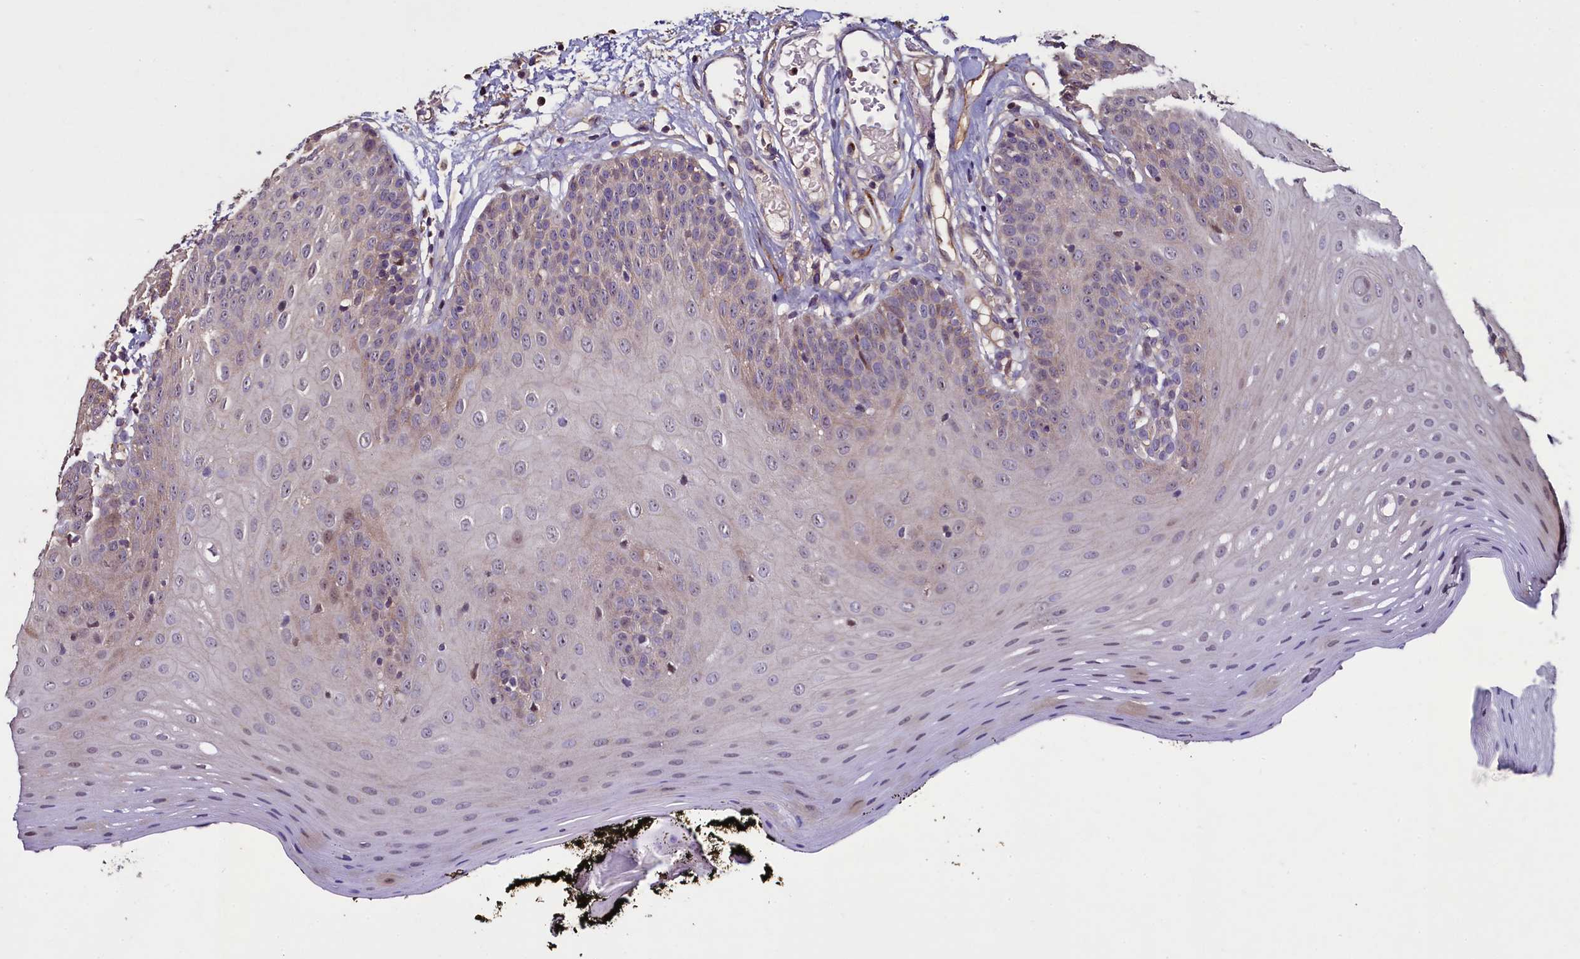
{"staining": {"intensity": "weak", "quantity": "25%-75%", "location": "cytoplasmic/membranous,nuclear"}, "tissue": "oral mucosa", "cell_type": "Squamous epithelial cells", "image_type": "normal", "snomed": [{"axis": "morphology", "description": "Normal tissue, NOS"}, {"axis": "topography", "description": "Oral tissue"}], "caption": "Weak cytoplasmic/membranous,nuclear protein staining is appreciated in approximately 25%-75% of squamous epithelial cells in oral mucosa.", "gene": "PALM", "patient": {"sex": "male", "age": 74}}